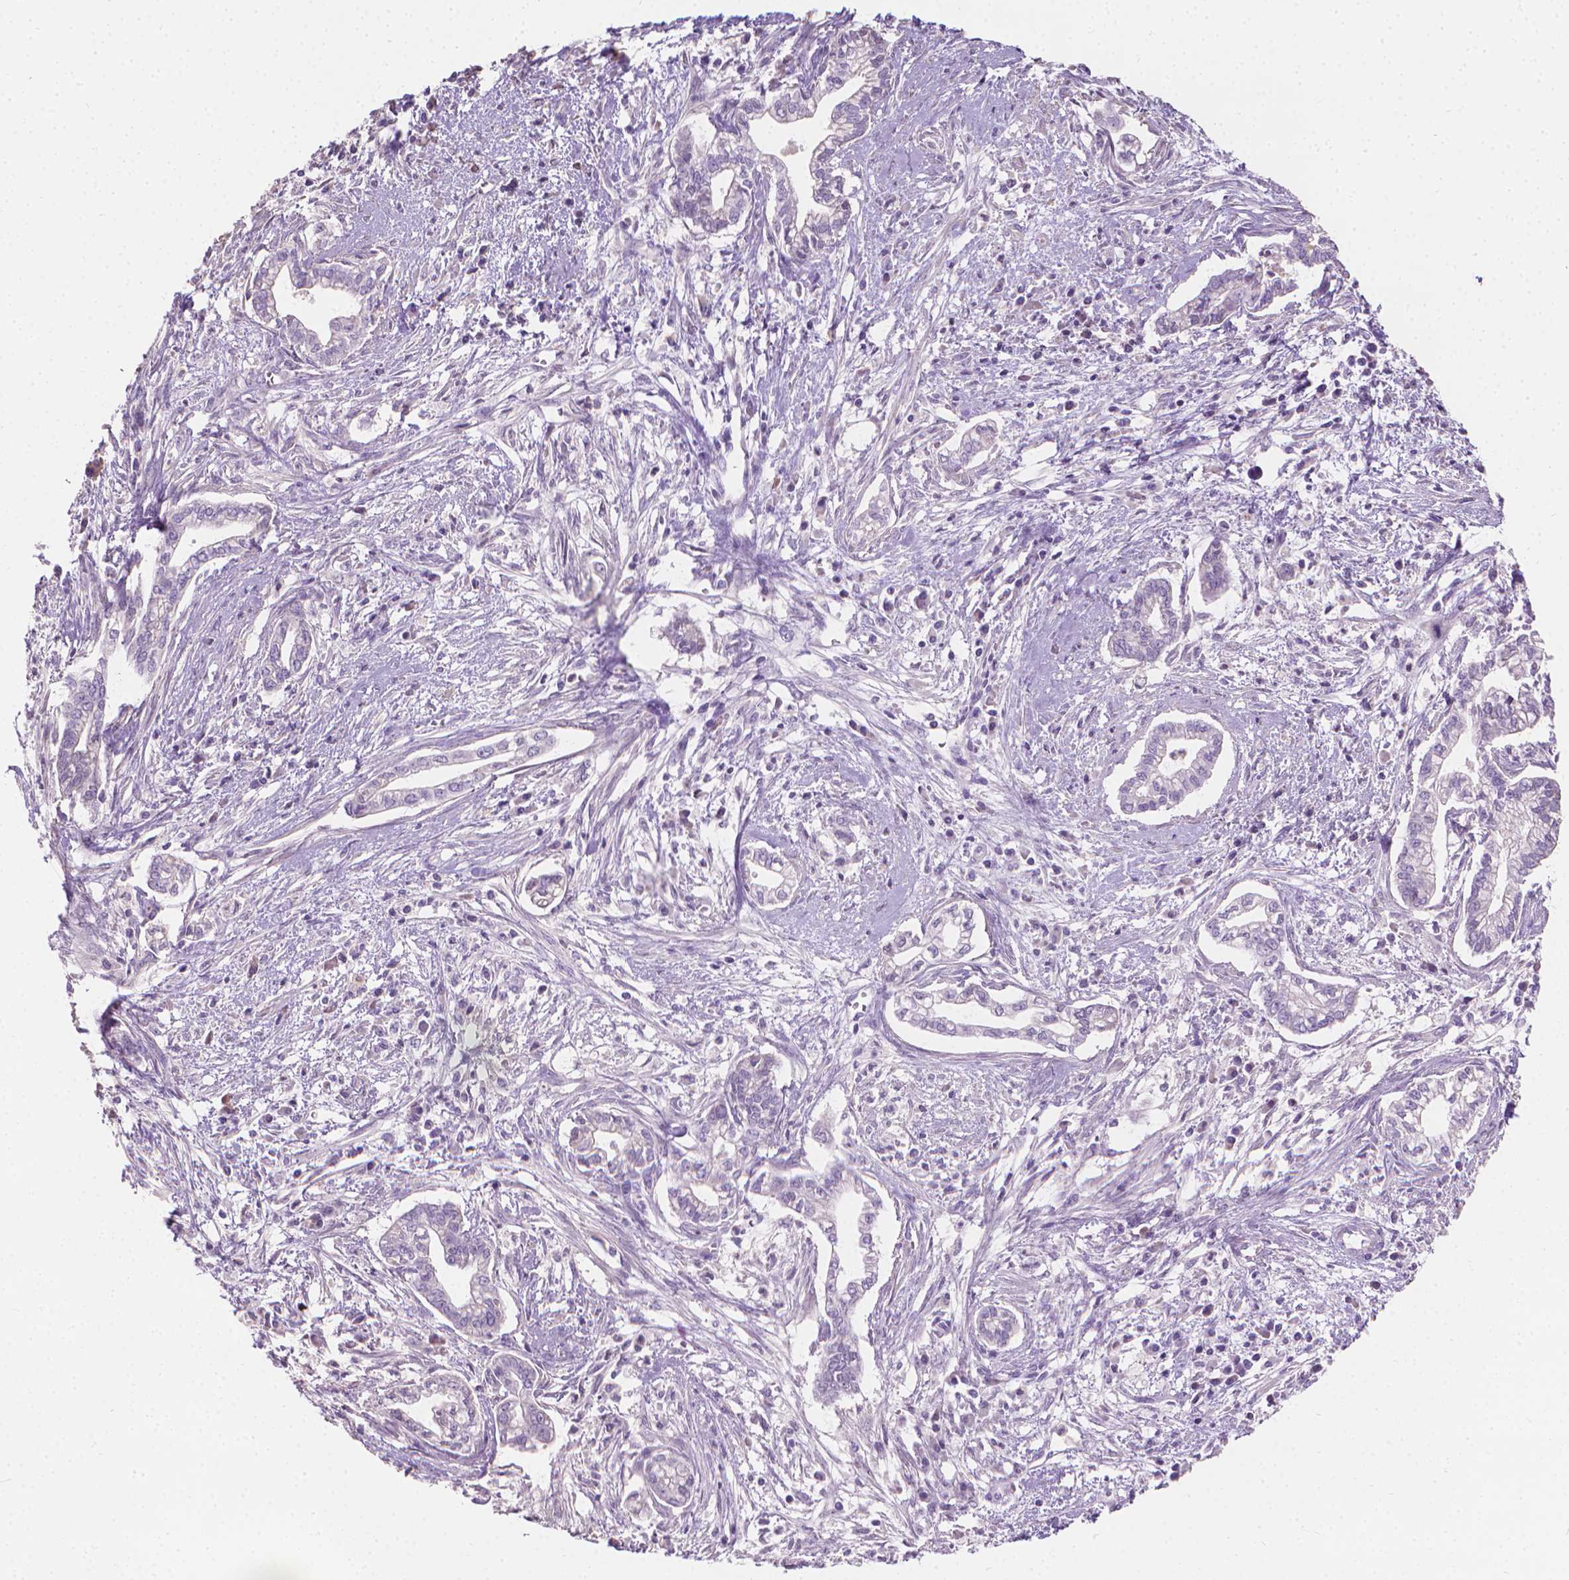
{"staining": {"intensity": "negative", "quantity": "none", "location": "none"}, "tissue": "cervical cancer", "cell_type": "Tumor cells", "image_type": "cancer", "snomed": [{"axis": "morphology", "description": "Adenocarcinoma, NOS"}, {"axis": "topography", "description": "Cervix"}], "caption": "This is an immunohistochemistry micrograph of human cervical cancer (adenocarcinoma). There is no staining in tumor cells.", "gene": "CABCOCO1", "patient": {"sex": "female", "age": 62}}